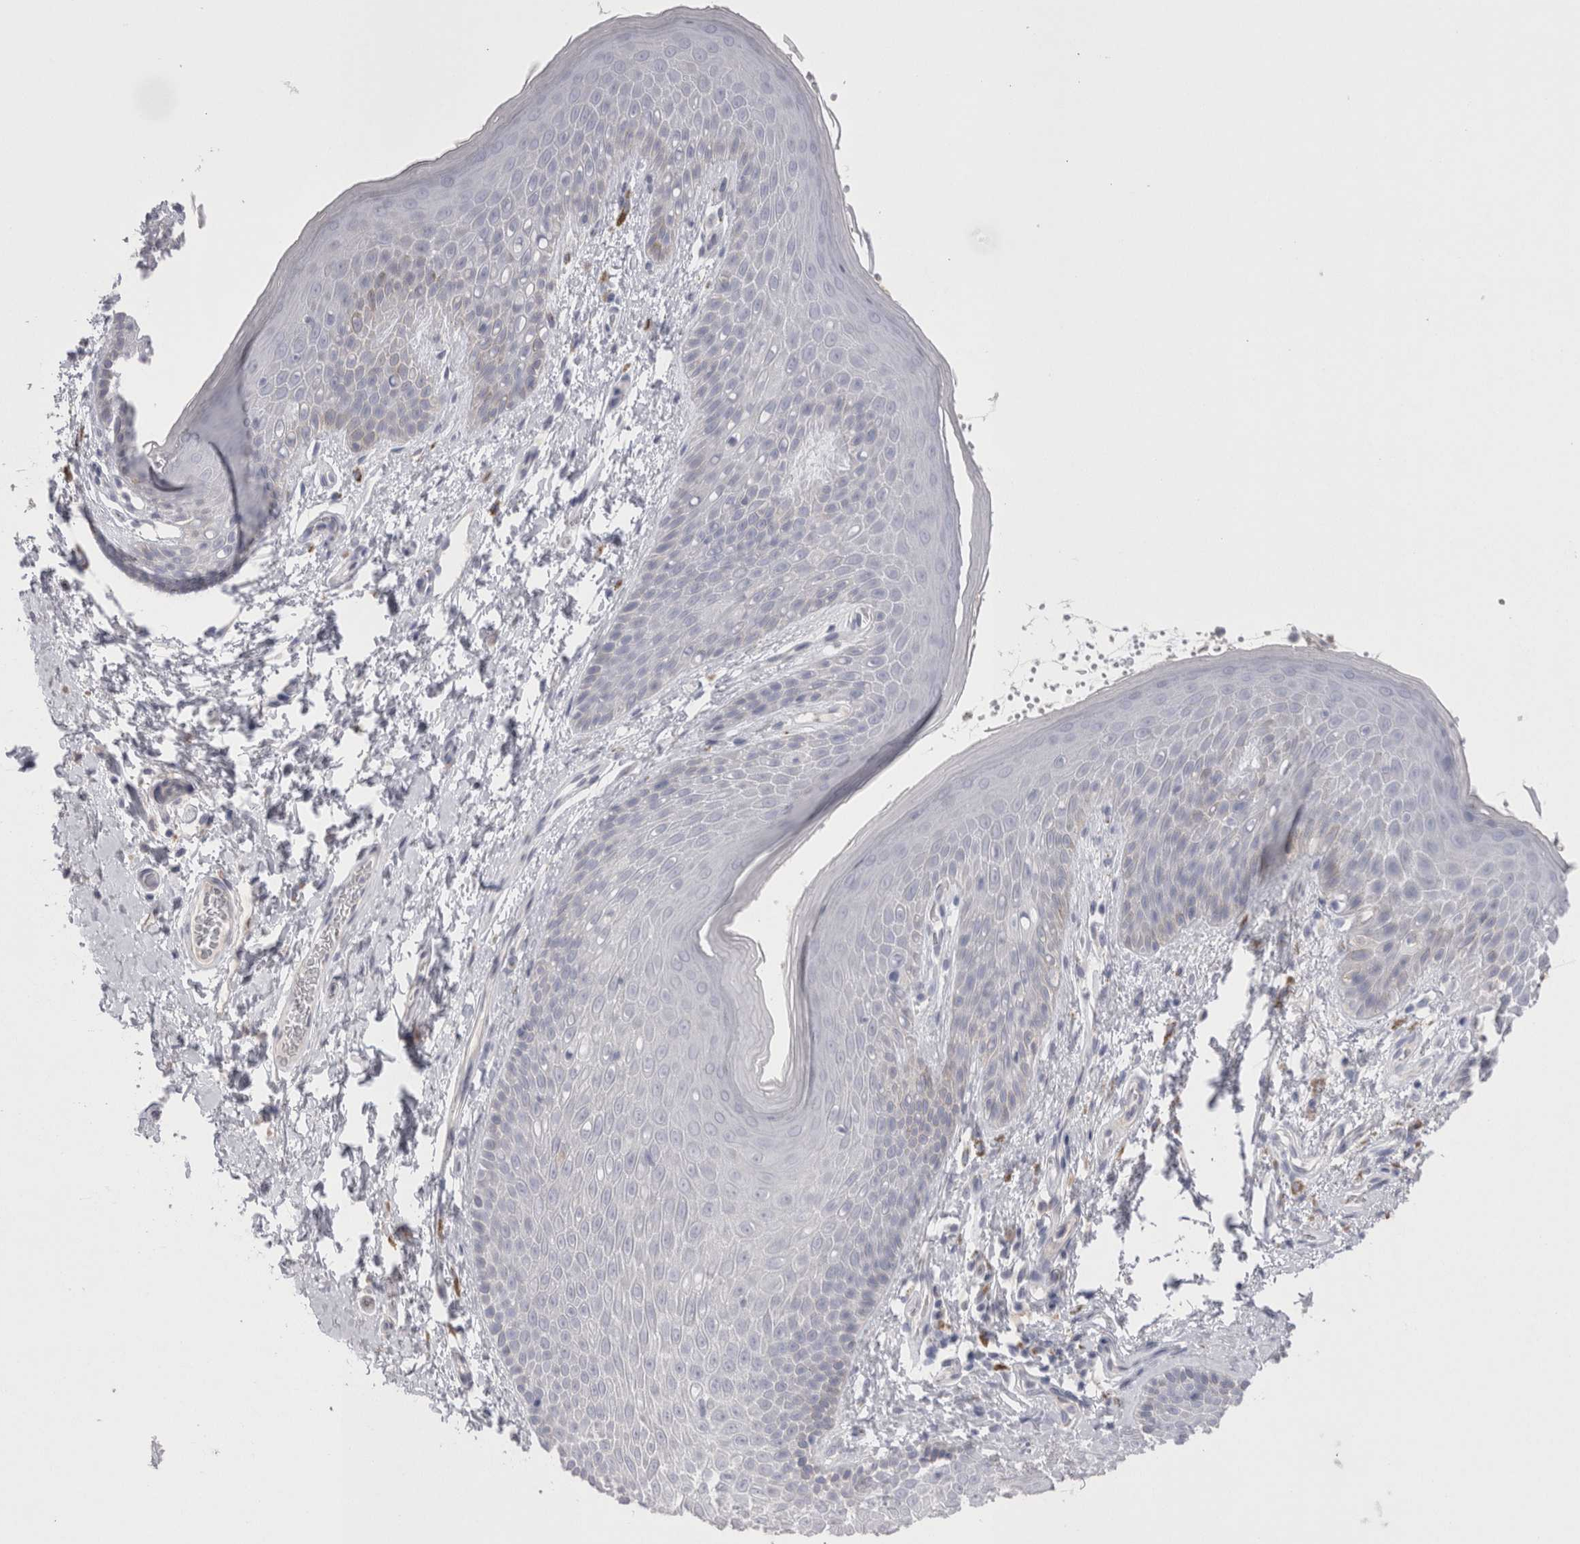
{"staining": {"intensity": "negative", "quantity": "none", "location": "none"}, "tissue": "skin", "cell_type": "Epidermal cells", "image_type": "normal", "snomed": [{"axis": "morphology", "description": "Normal tissue, NOS"}, {"axis": "topography", "description": "Anal"}], "caption": "Immunohistochemistry image of unremarkable skin stained for a protein (brown), which reveals no staining in epidermal cells.", "gene": "EPDR1", "patient": {"sex": "male", "age": 74}}